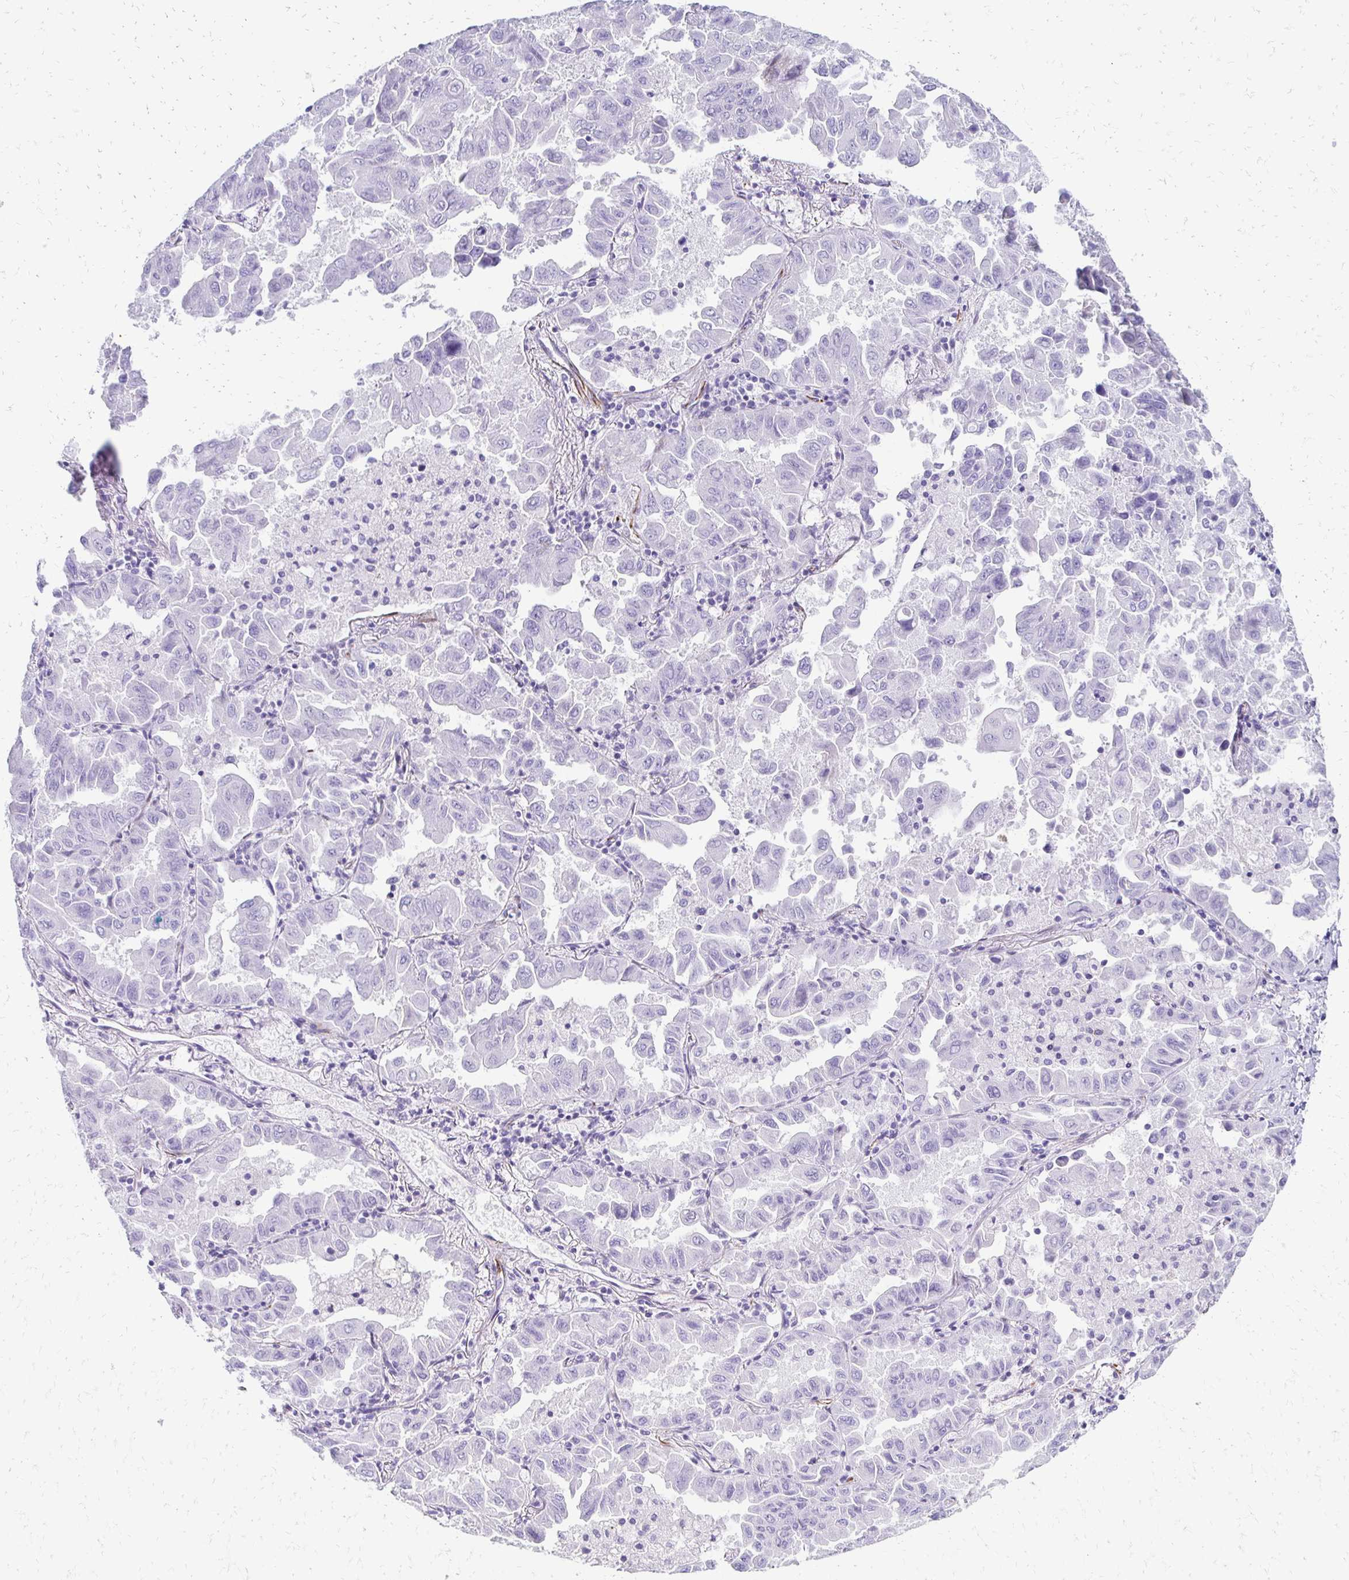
{"staining": {"intensity": "negative", "quantity": "none", "location": "none"}, "tissue": "lung cancer", "cell_type": "Tumor cells", "image_type": "cancer", "snomed": [{"axis": "morphology", "description": "Adenocarcinoma, NOS"}, {"axis": "topography", "description": "Lung"}], "caption": "Immunohistochemistry of human lung cancer (adenocarcinoma) shows no expression in tumor cells.", "gene": "TMEM54", "patient": {"sex": "male", "age": 64}}